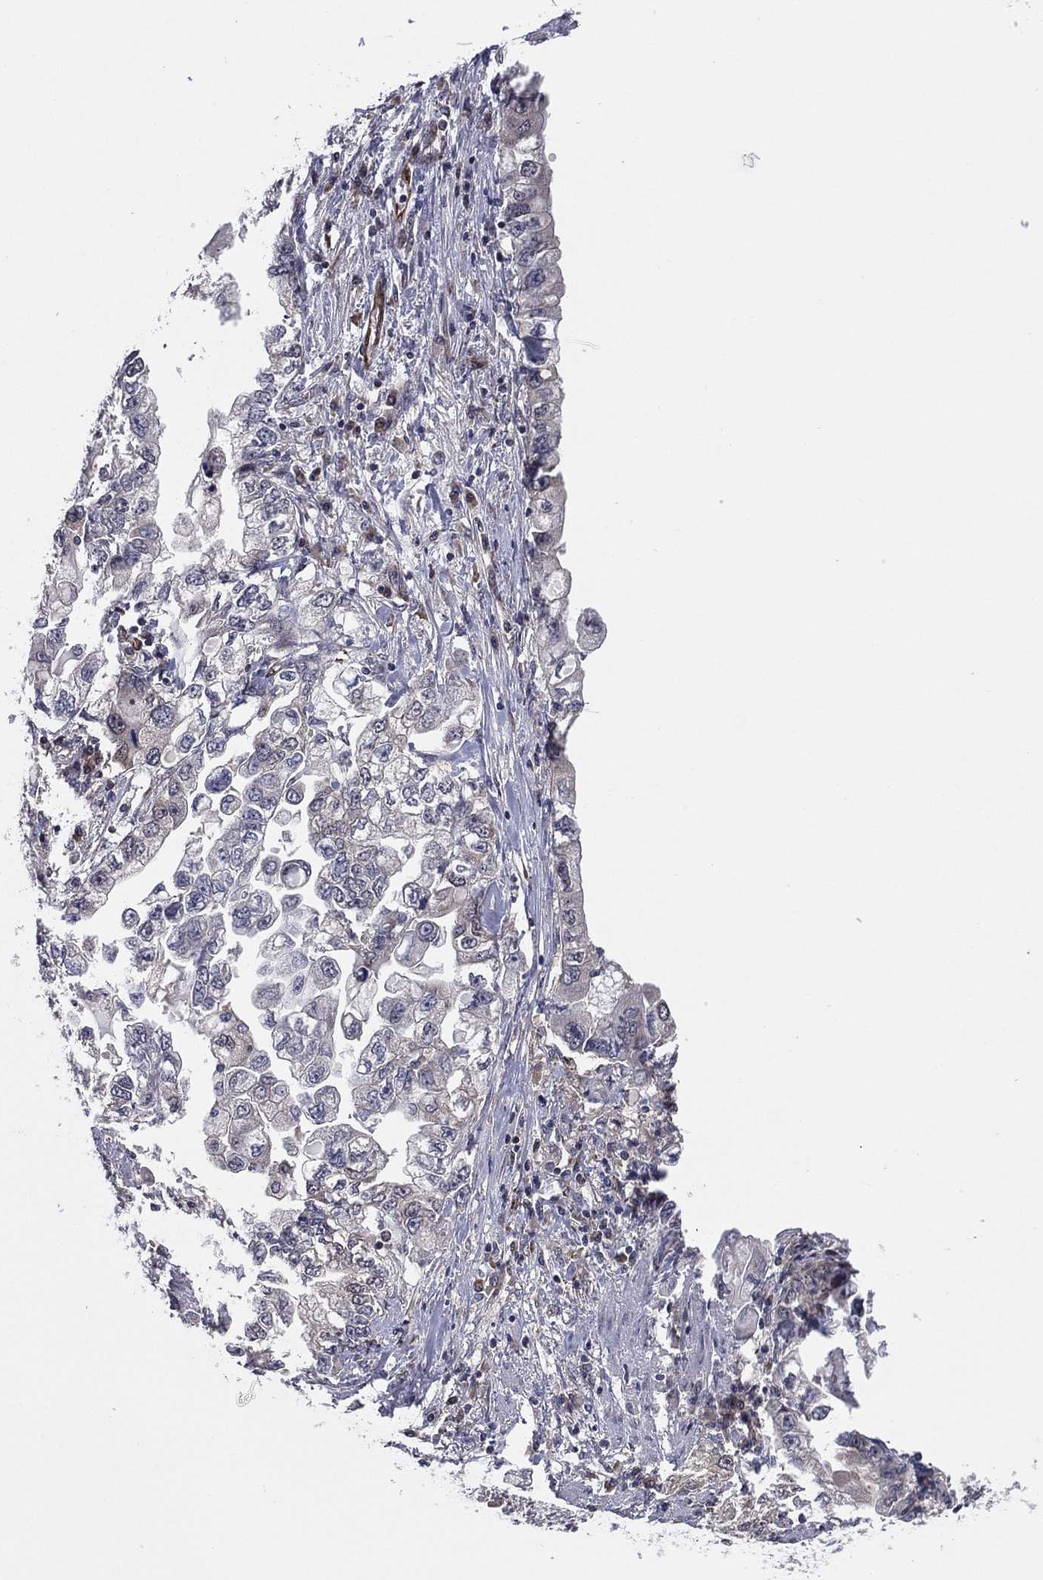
{"staining": {"intensity": "negative", "quantity": "none", "location": "none"}, "tissue": "stomach cancer", "cell_type": "Tumor cells", "image_type": "cancer", "snomed": [{"axis": "morphology", "description": "Adenocarcinoma, NOS"}, {"axis": "topography", "description": "Stomach, lower"}], "caption": "This is a micrograph of immunohistochemistry staining of stomach adenocarcinoma, which shows no expression in tumor cells.", "gene": "SNCG", "patient": {"sex": "female", "age": 93}}